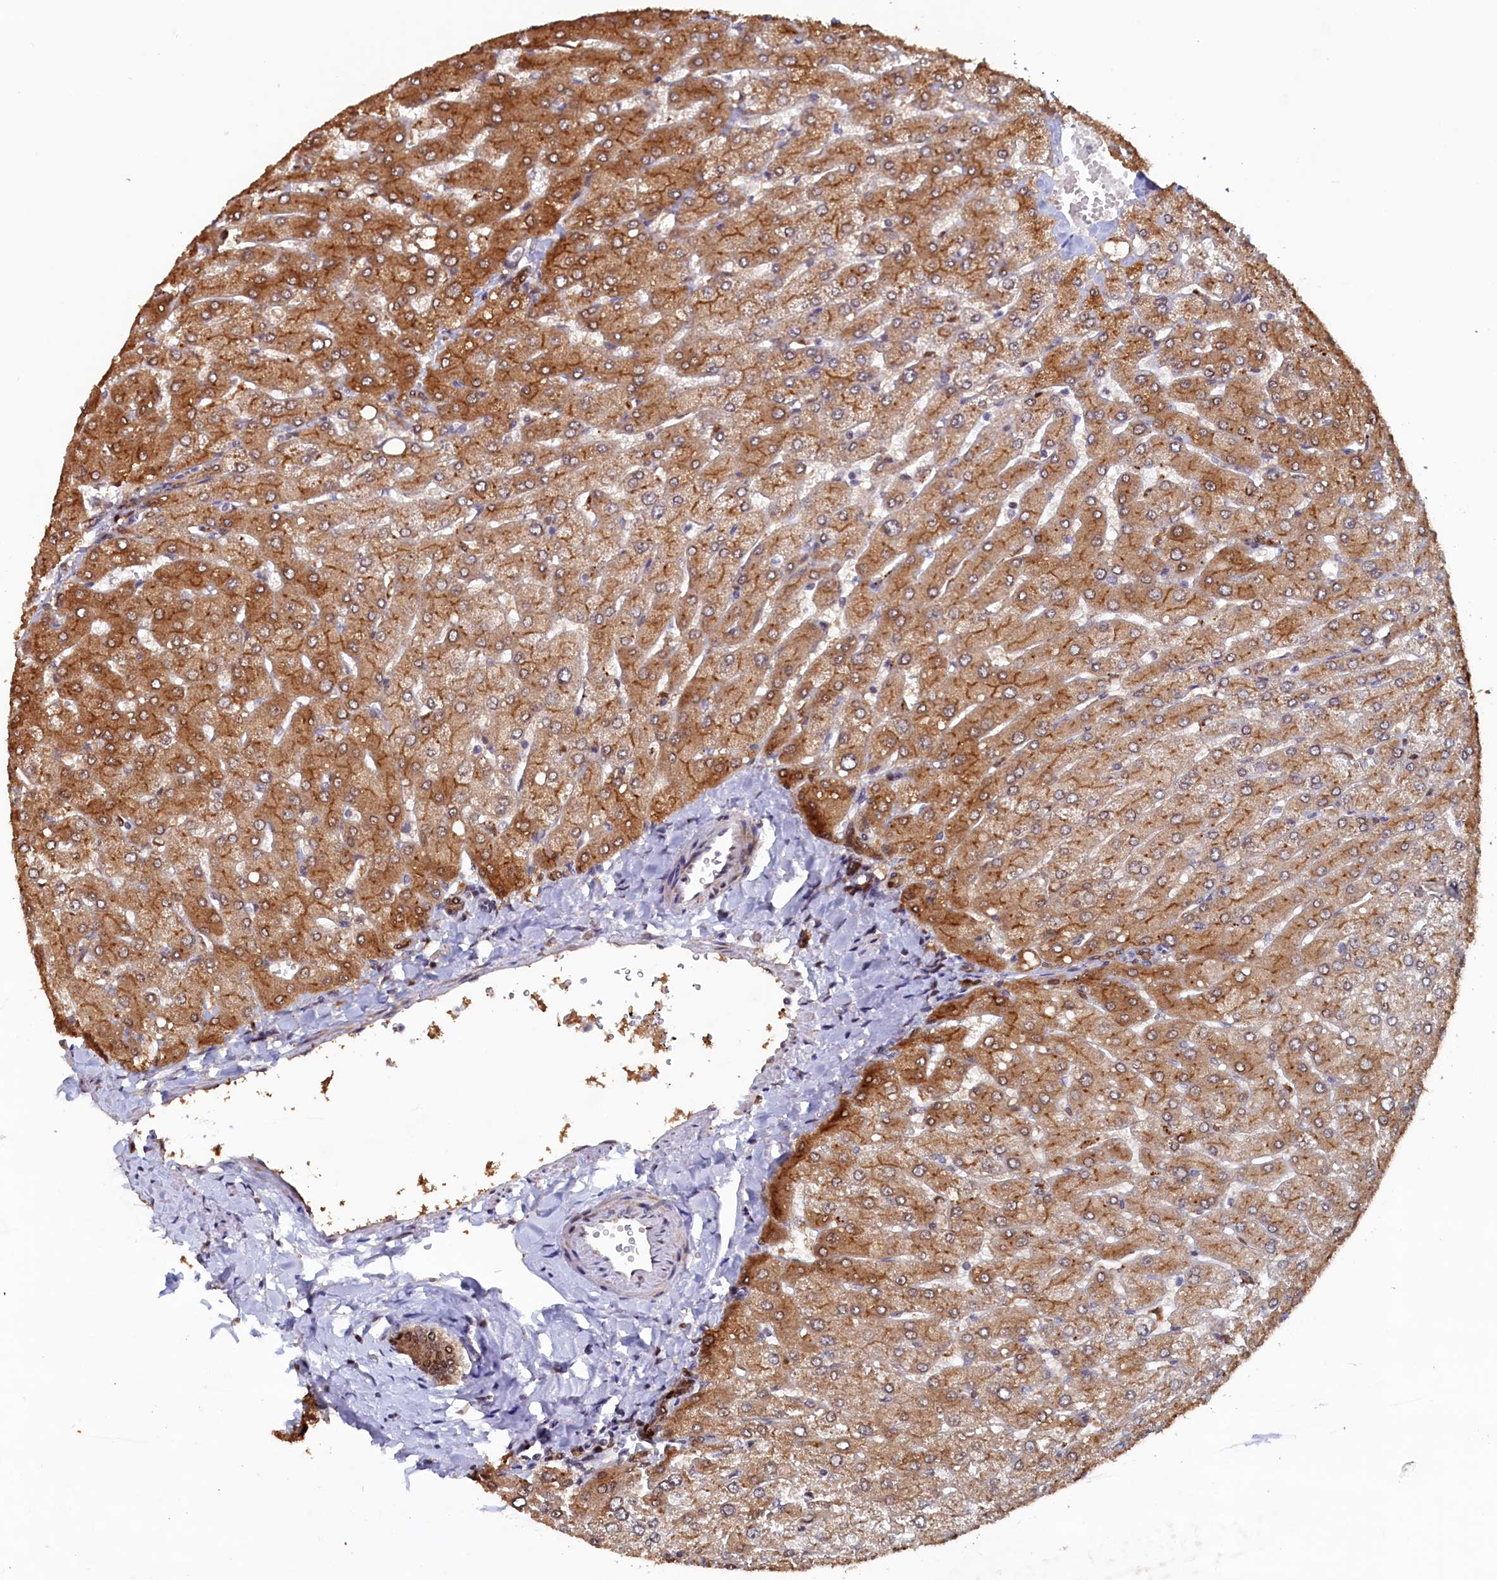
{"staining": {"intensity": "moderate", "quantity": ">75%", "location": "cytoplasmic/membranous,nuclear"}, "tissue": "liver", "cell_type": "Cholangiocytes", "image_type": "normal", "snomed": [{"axis": "morphology", "description": "Normal tissue, NOS"}, {"axis": "topography", "description": "Liver"}], "caption": "A brown stain shows moderate cytoplasmic/membranous,nuclear expression of a protein in cholangiocytes of unremarkable liver. (Stains: DAB (3,3'-diaminobenzidine) in brown, nuclei in blue, Microscopy: brightfield microscopy at high magnification).", "gene": "AHCY", "patient": {"sex": "male", "age": 55}}